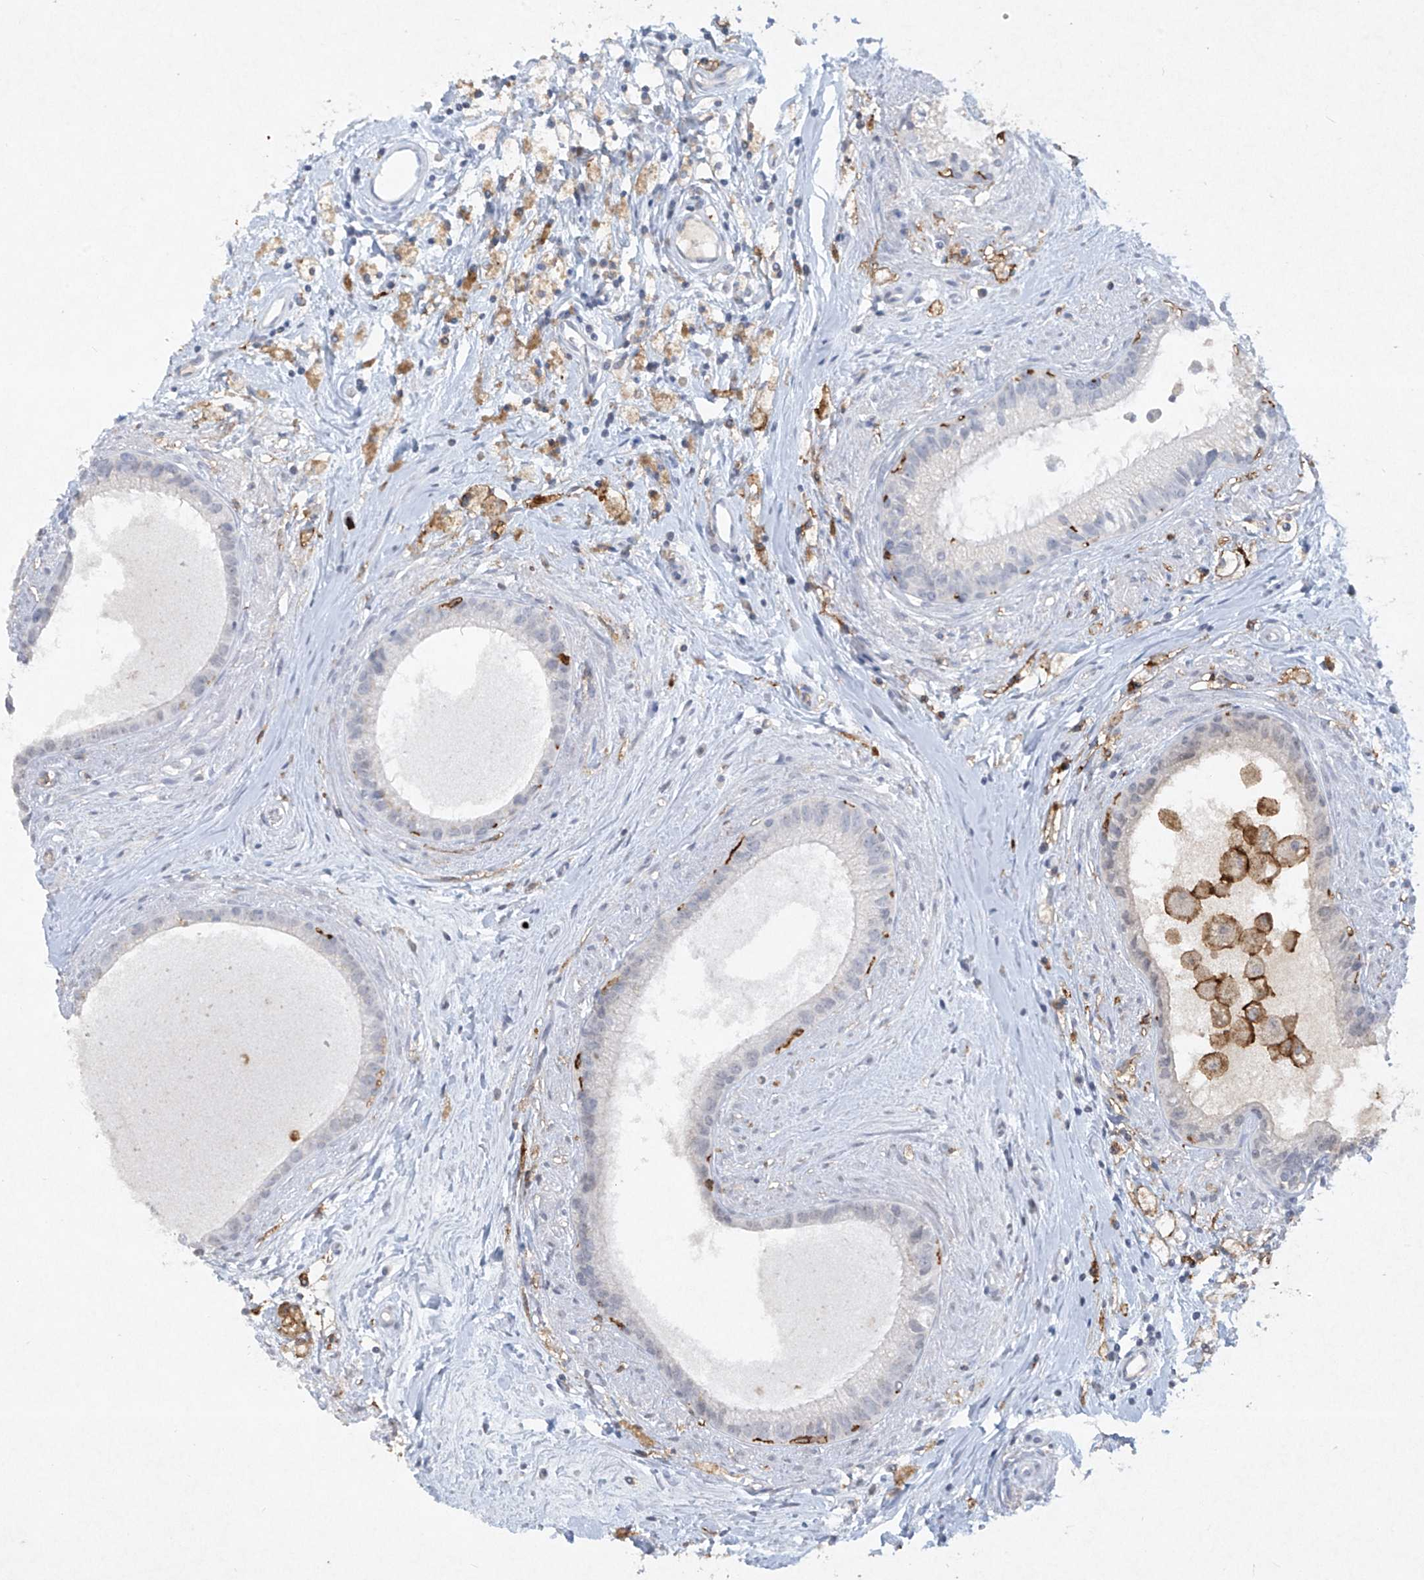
{"staining": {"intensity": "negative", "quantity": "none", "location": "none"}, "tissue": "epididymis", "cell_type": "Glandular cells", "image_type": "normal", "snomed": [{"axis": "morphology", "description": "Normal tissue, NOS"}, {"axis": "topography", "description": "Epididymis"}], "caption": "Immunohistochemistry (IHC) histopathology image of unremarkable epididymis: epididymis stained with DAB (3,3'-diaminobenzidine) demonstrates no significant protein staining in glandular cells. (Stains: DAB (3,3'-diaminobenzidine) immunohistochemistry (IHC) with hematoxylin counter stain, Microscopy: brightfield microscopy at high magnification).", "gene": "FCGR3A", "patient": {"sex": "male", "age": 80}}